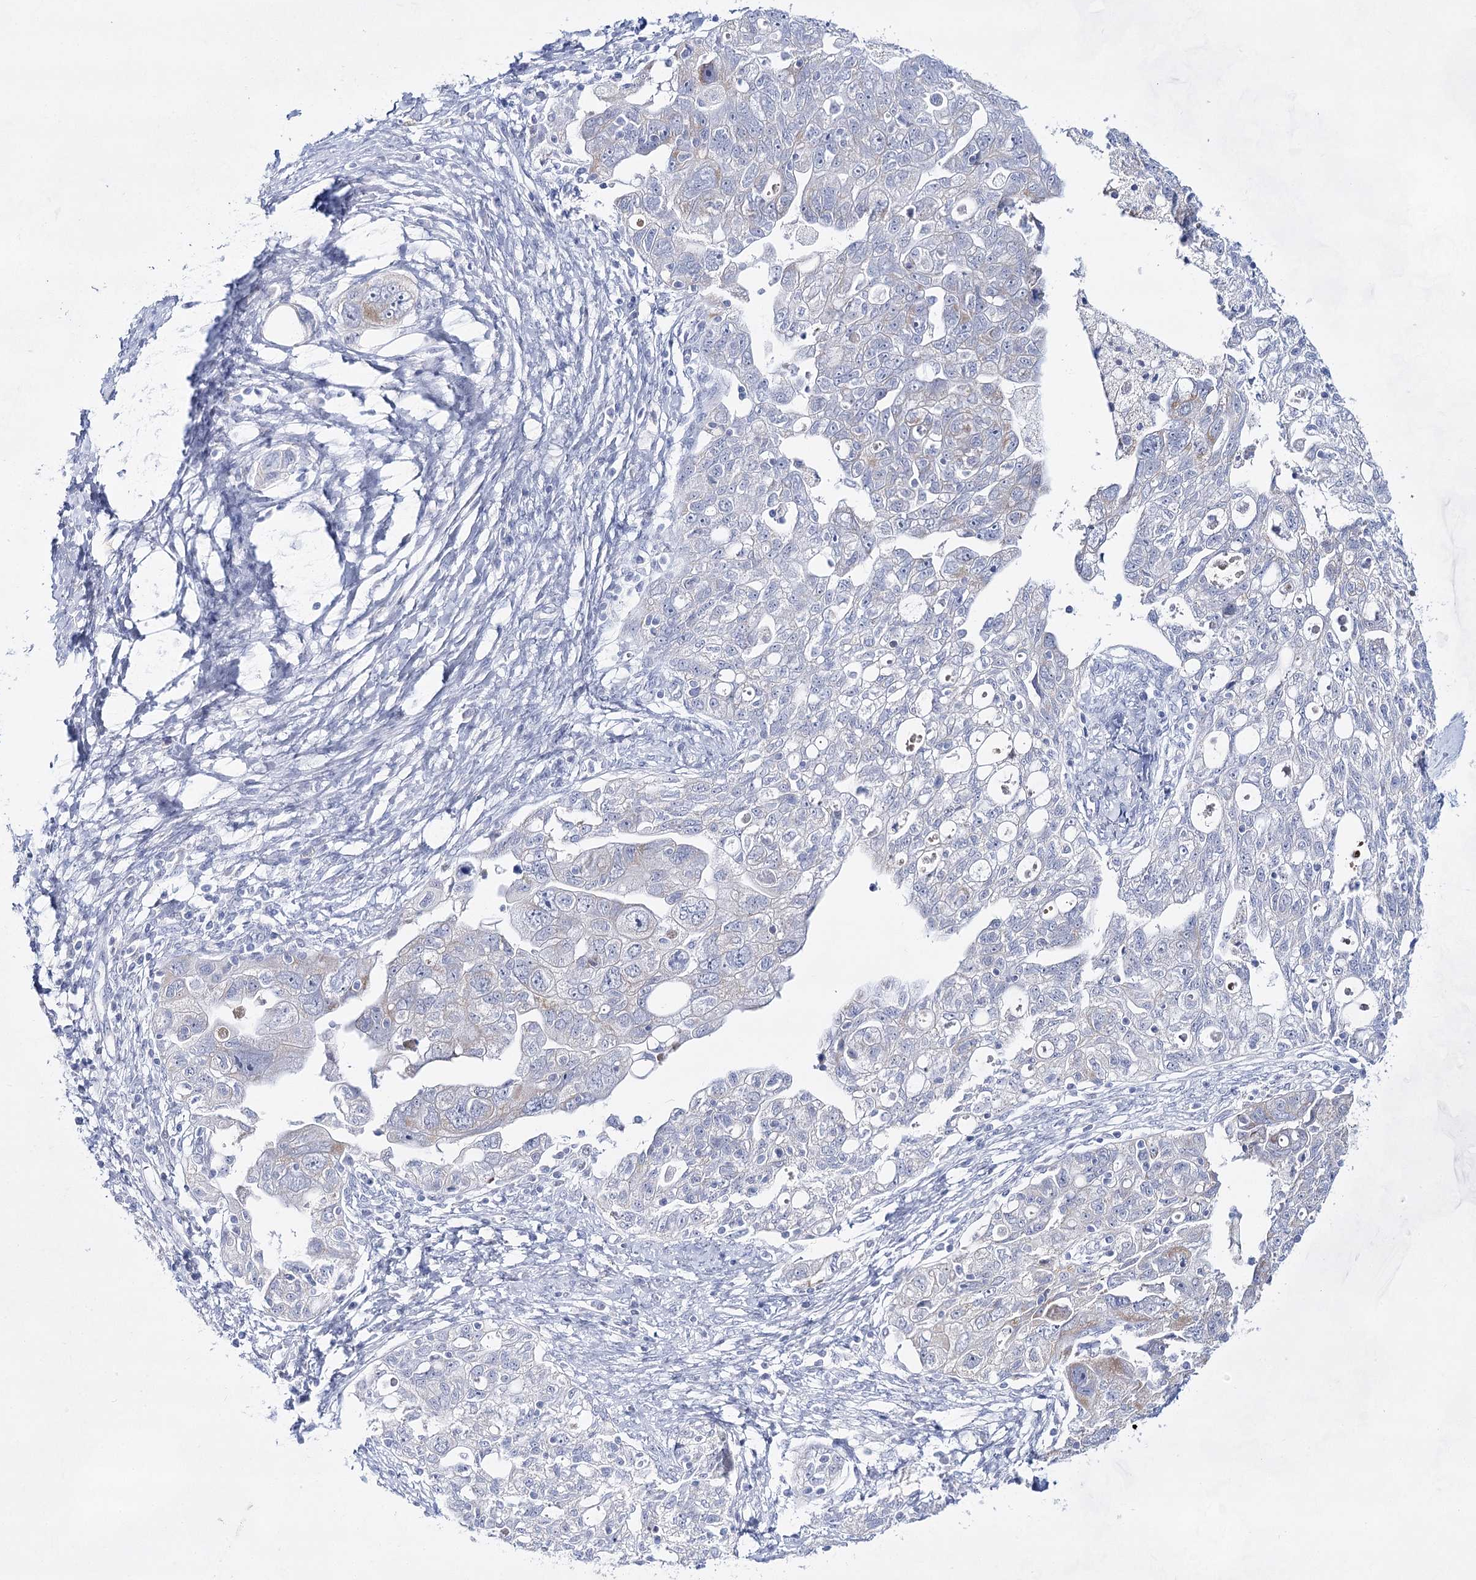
{"staining": {"intensity": "negative", "quantity": "none", "location": "none"}, "tissue": "ovarian cancer", "cell_type": "Tumor cells", "image_type": "cancer", "snomed": [{"axis": "morphology", "description": "Carcinoma, NOS"}, {"axis": "morphology", "description": "Cystadenocarcinoma, serous, NOS"}, {"axis": "topography", "description": "Ovary"}], "caption": "Immunohistochemistry (IHC) image of neoplastic tissue: human ovarian cancer (carcinoma) stained with DAB displays no significant protein positivity in tumor cells.", "gene": "BPHL", "patient": {"sex": "female", "age": 69}}